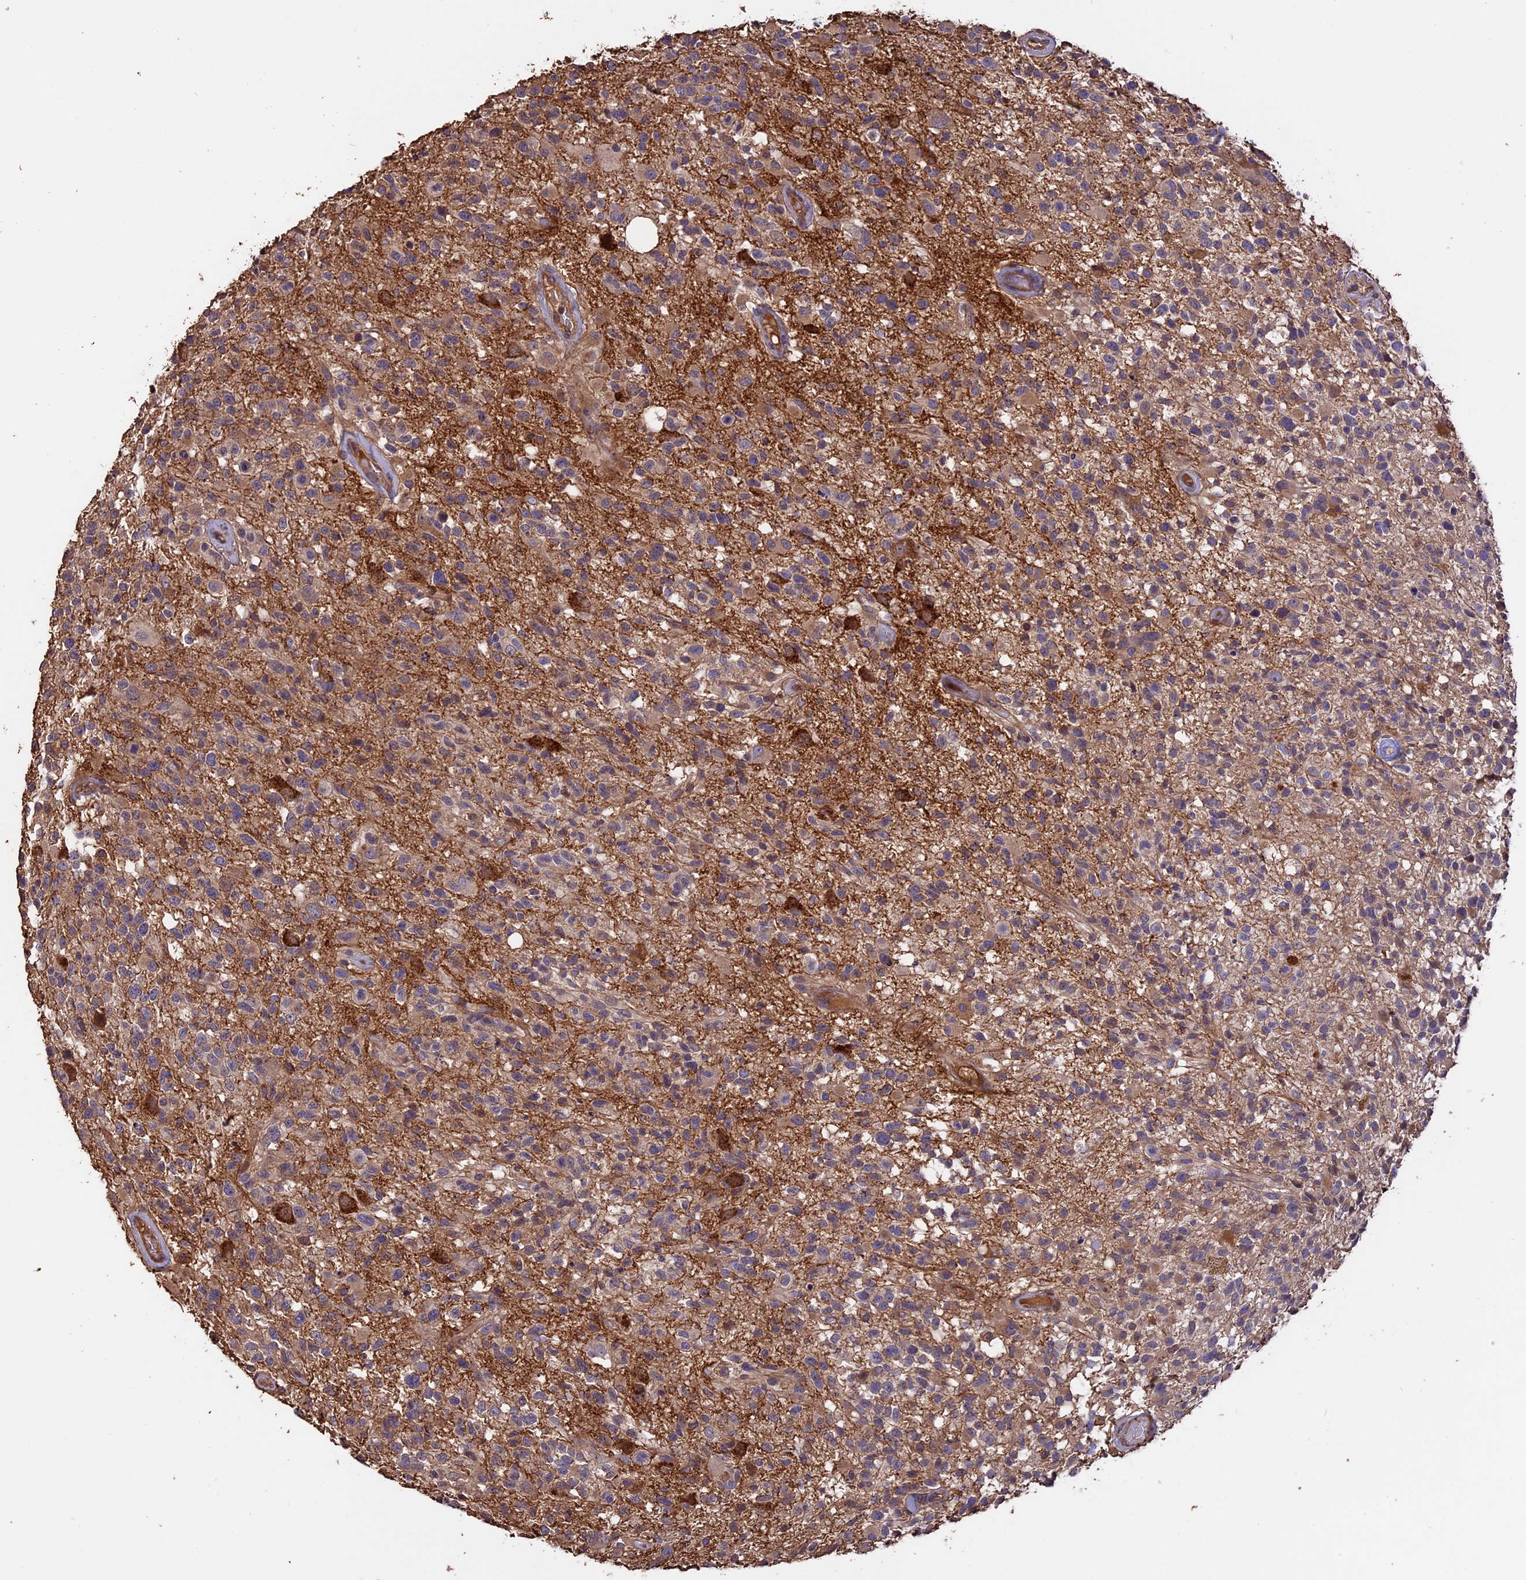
{"staining": {"intensity": "negative", "quantity": "none", "location": "none"}, "tissue": "glioma", "cell_type": "Tumor cells", "image_type": "cancer", "snomed": [{"axis": "morphology", "description": "Glioma, malignant, High grade"}, {"axis": "morphology", "description": "Glioblastoma, NOS"}, {"axis": "topography", "description": "Brain"}], "caption": "Immunohistochemistry histopathology image of human malignant high-grade glioma stained for a protein (brown), which demonstrates no expression in tumor cells.", "gene": "RASAL1", "patient": {"sex": "male", "age": 60}}